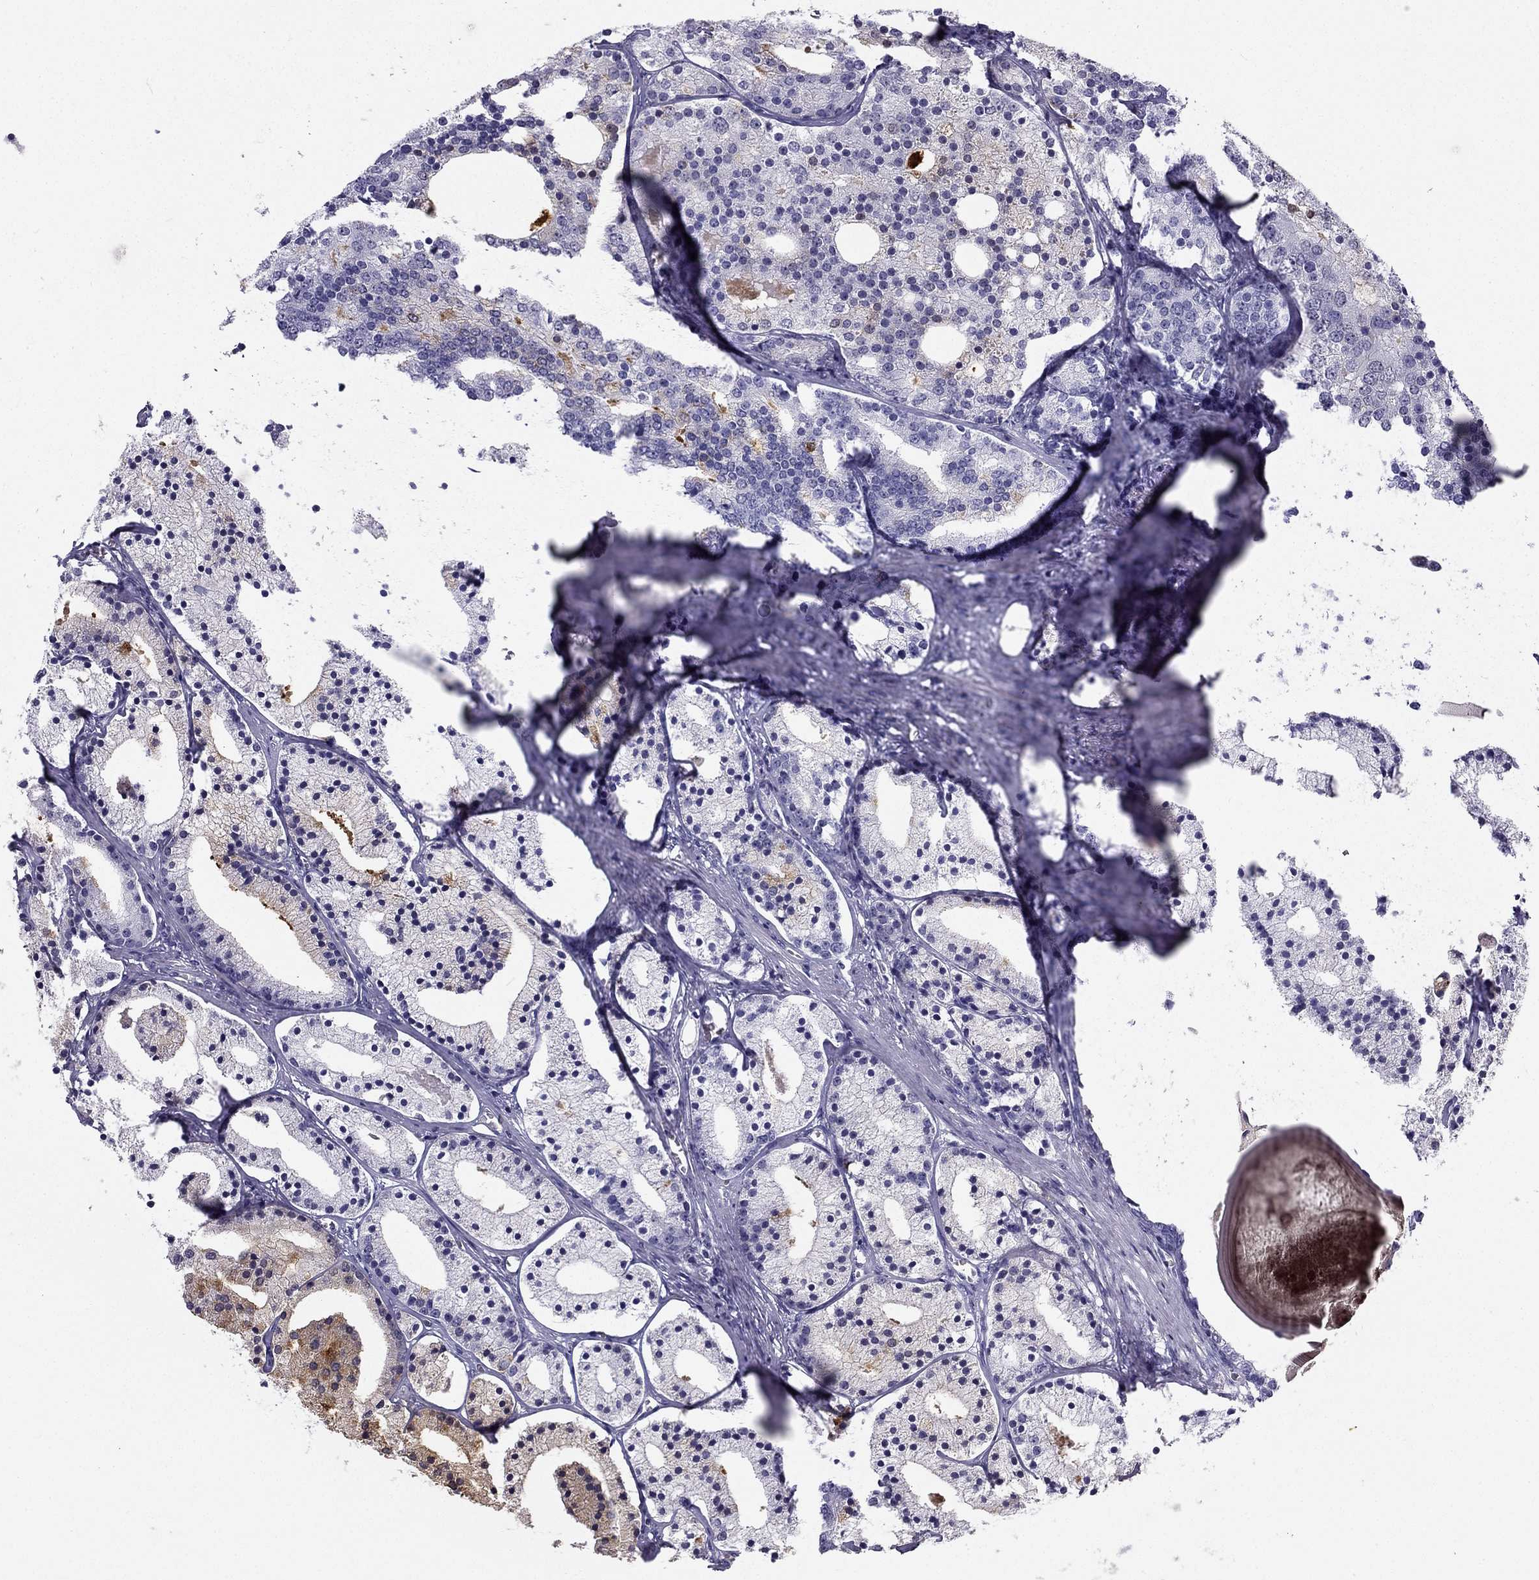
{"staining": {"intensity": "moderate", "quantity": "<25%", "location": "cytoplasmic/membranous"}, "tissue": "prostate cancer", "cell_type": "Tumor cells", "image_type": "cancer", "snomed": [{"axis": "morphology", "description": "Adenocarcinoma, NOS"}, {"axis": "topography", "description": "Prostate"}], "caption": "An immunohistochemistry (IHC) image of tumor tissue is shown. Protein staining in brown labels moderate cytoplasmic/membranous positivity in prostate cancer within tumor cells.", "gene": "TFF3", "patient": {"sex": "male", "age": 69}}